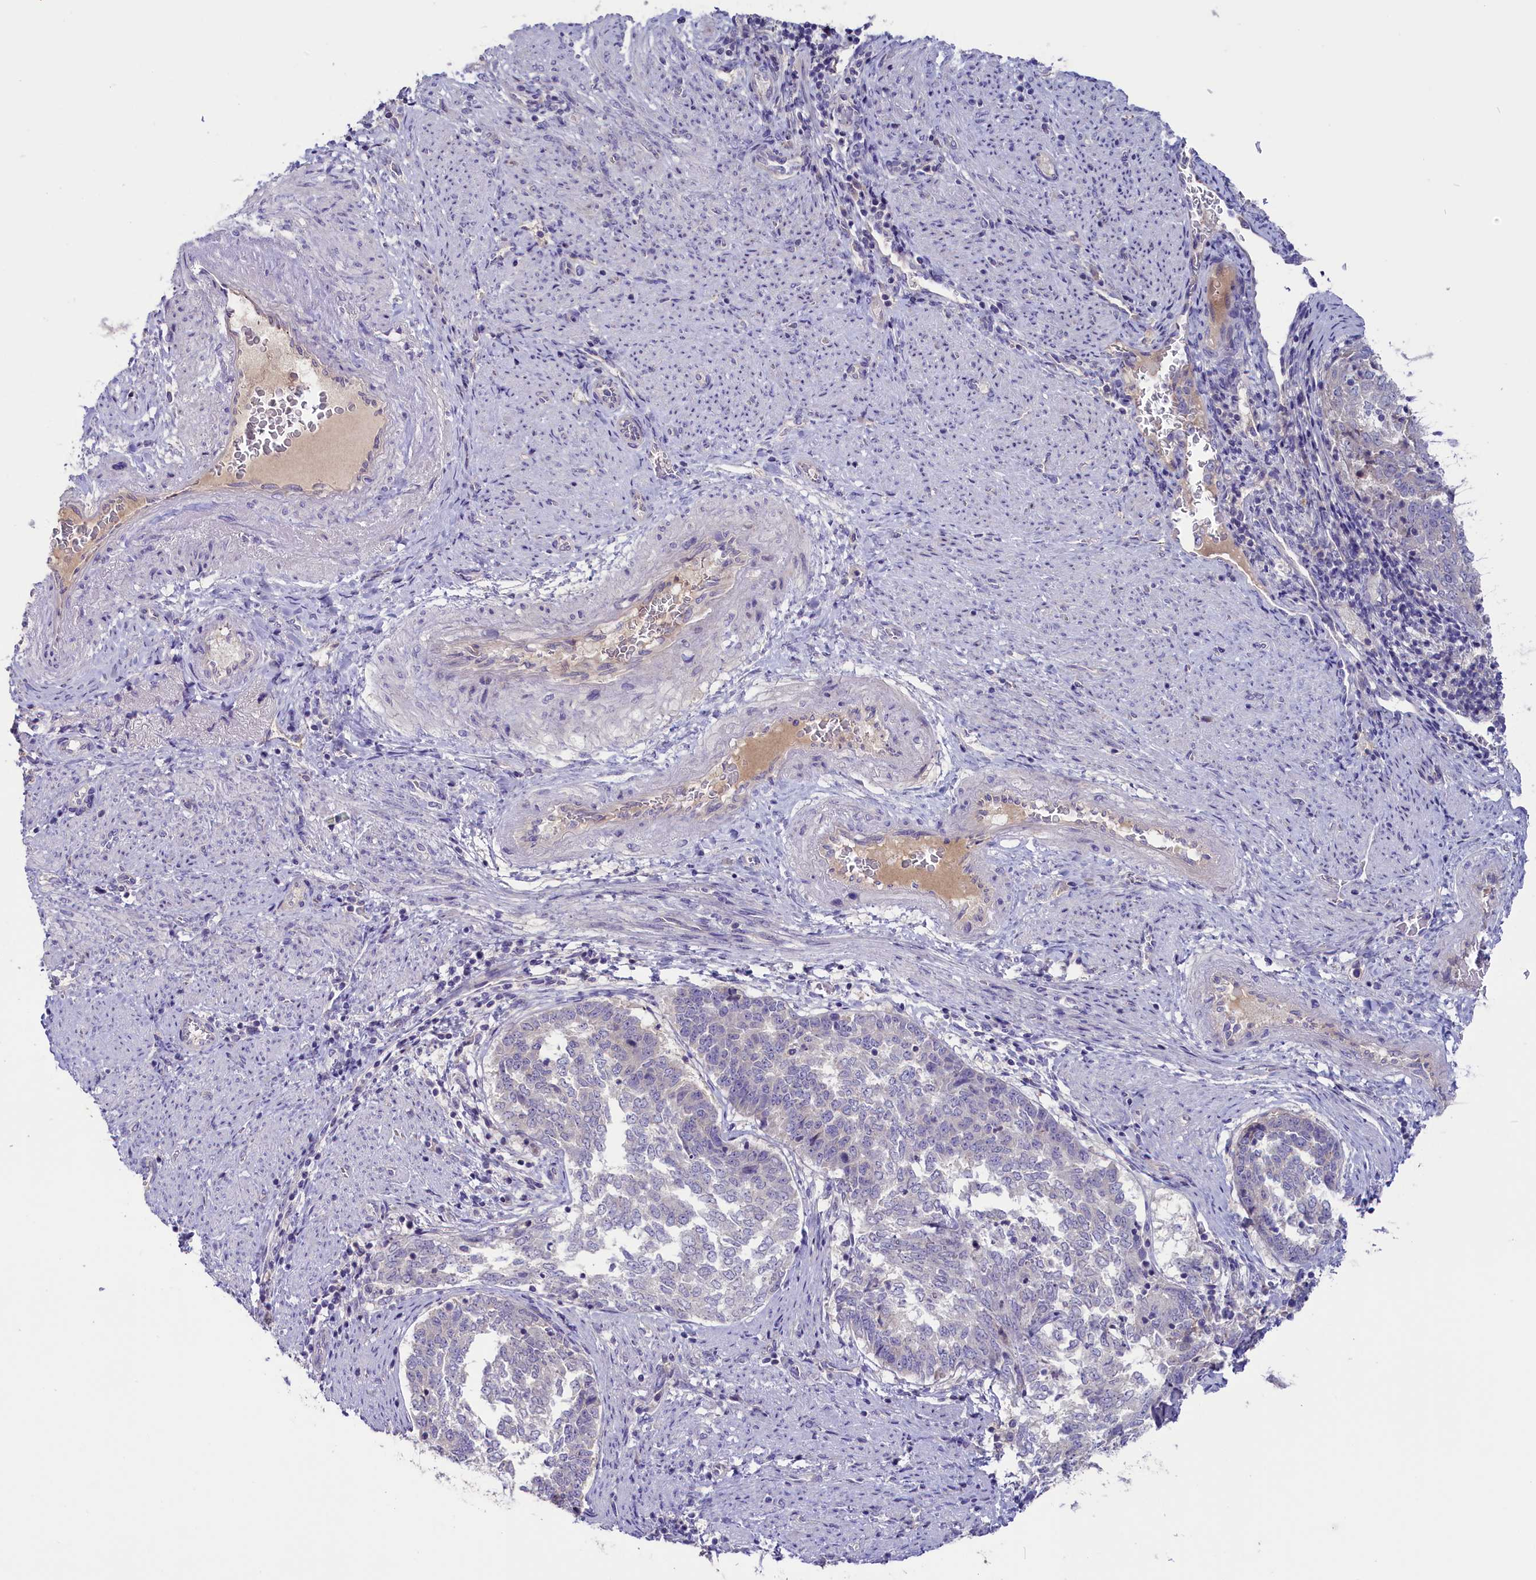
{"staining": {"intensity": "negative", "quantity": "none", "location": "none"}, "tissue": "endometrial cancer", "cell_type": "Tumor cells", "image_type": "cancer", "snomed": [{"axis": "morphology", "description": "Adenocarcinoma, NOS"}, {"axis": "topography", "description": "Endometrium"}], "caption": "The micrograph shows no significant staining in tumor cells of endometrial cancer (adenocarcinoma).", "gene": "CD99L2", "patient": {"sex": "female", "age": 80}}